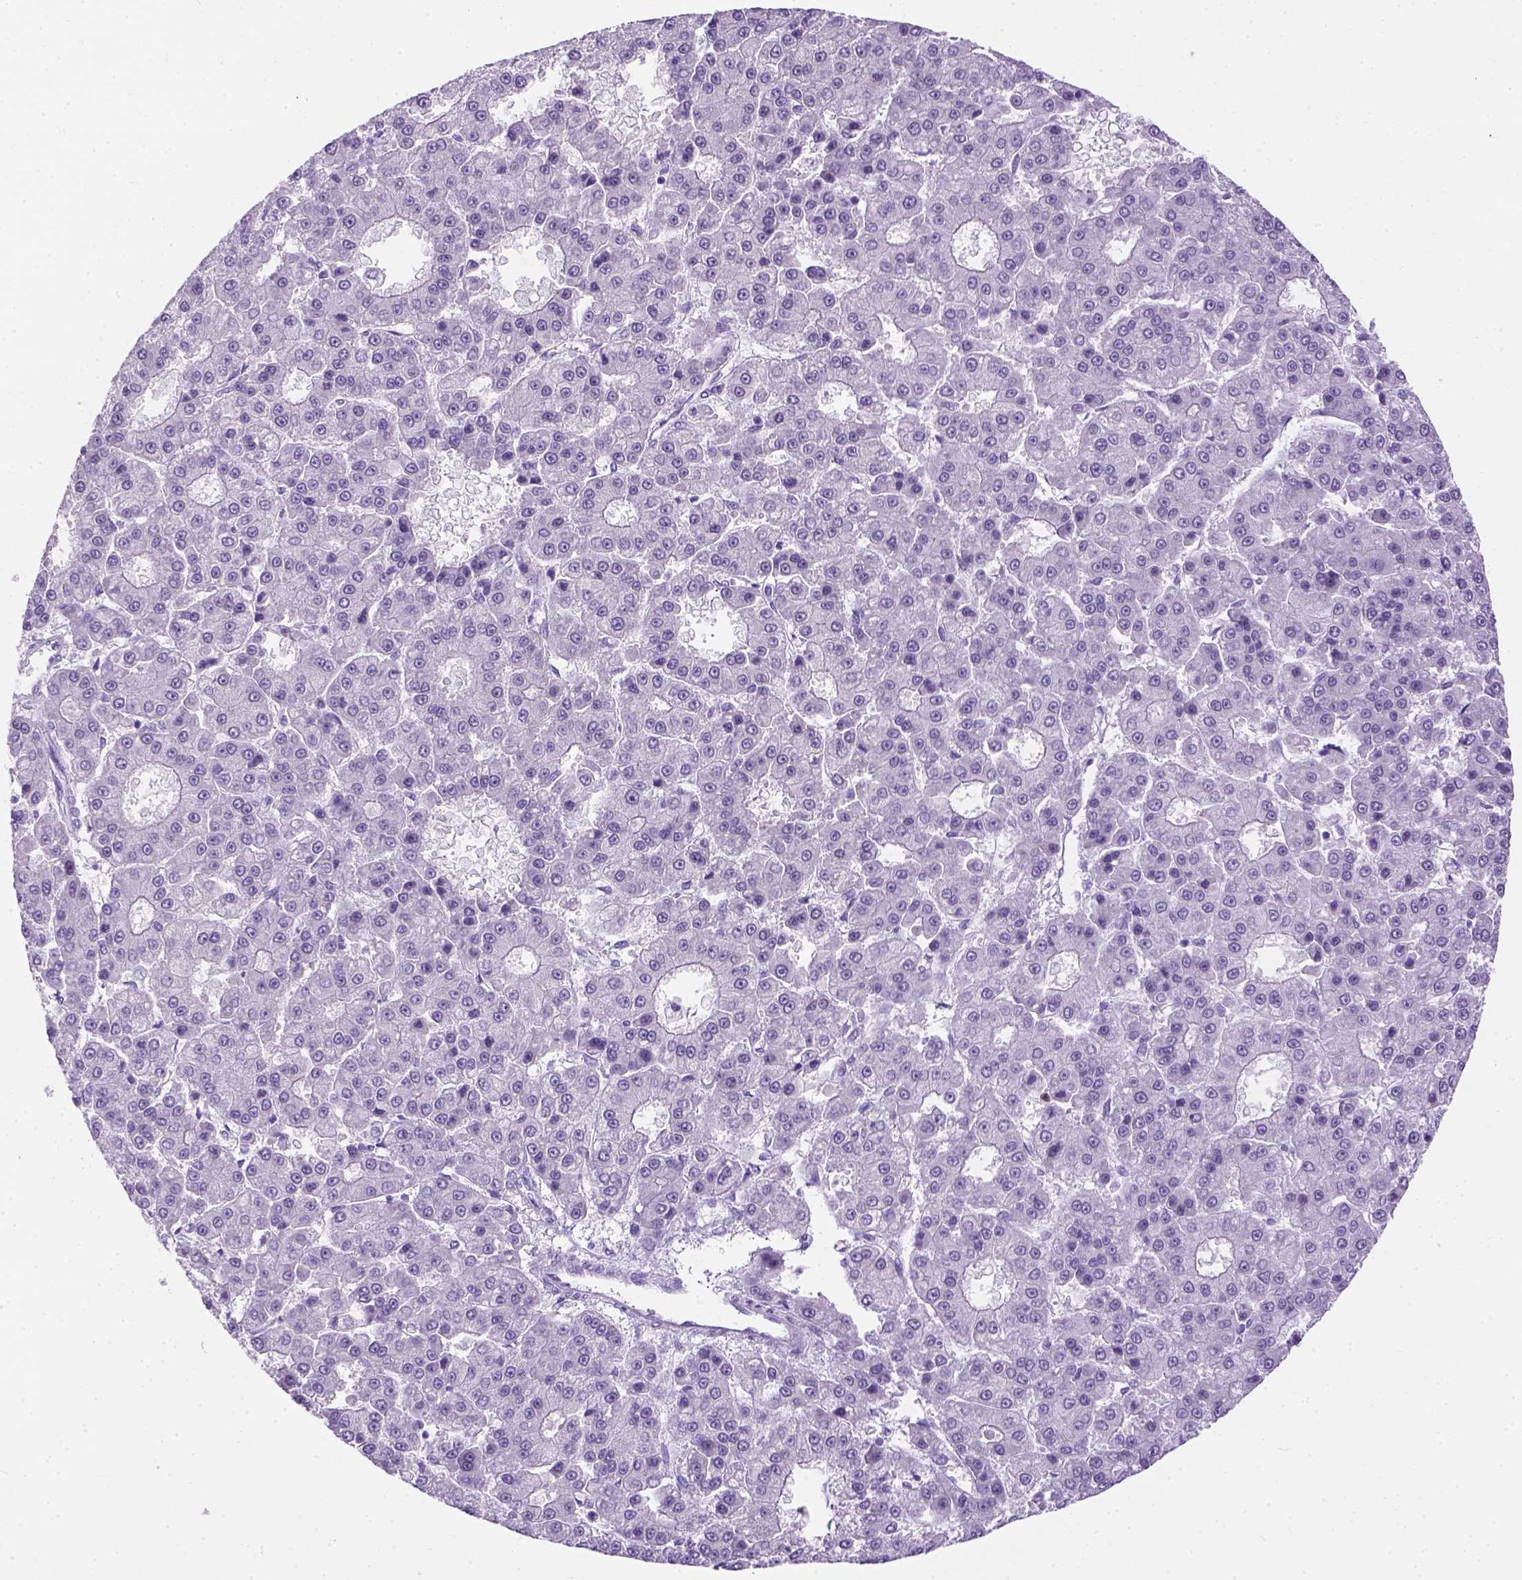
{"staining": {"intensity": "negative", "quantity": "none", "location": "none"}, "tissue": "liver cancer", "cell_type": "Tumor cells", "image_type": "cancer", "snomed": [{"axis": "morphology", "description": "Carcinoma, Hepatocellular, NOS"}, {"axis": "topography", "description": "Liver"}], "caption": "DAB (3,3'-diaminobenzidine) immunohistochemical staining of human liver cancer (hepatocellular carcinoma) exhibits no significant staining in tumor cells. The staining is performed using DAB brown chromogen with nuclei counter-stained in using hematoxylin.", "gene": "TMEM38A", "patient": {"sex": "male", "age": 70}}